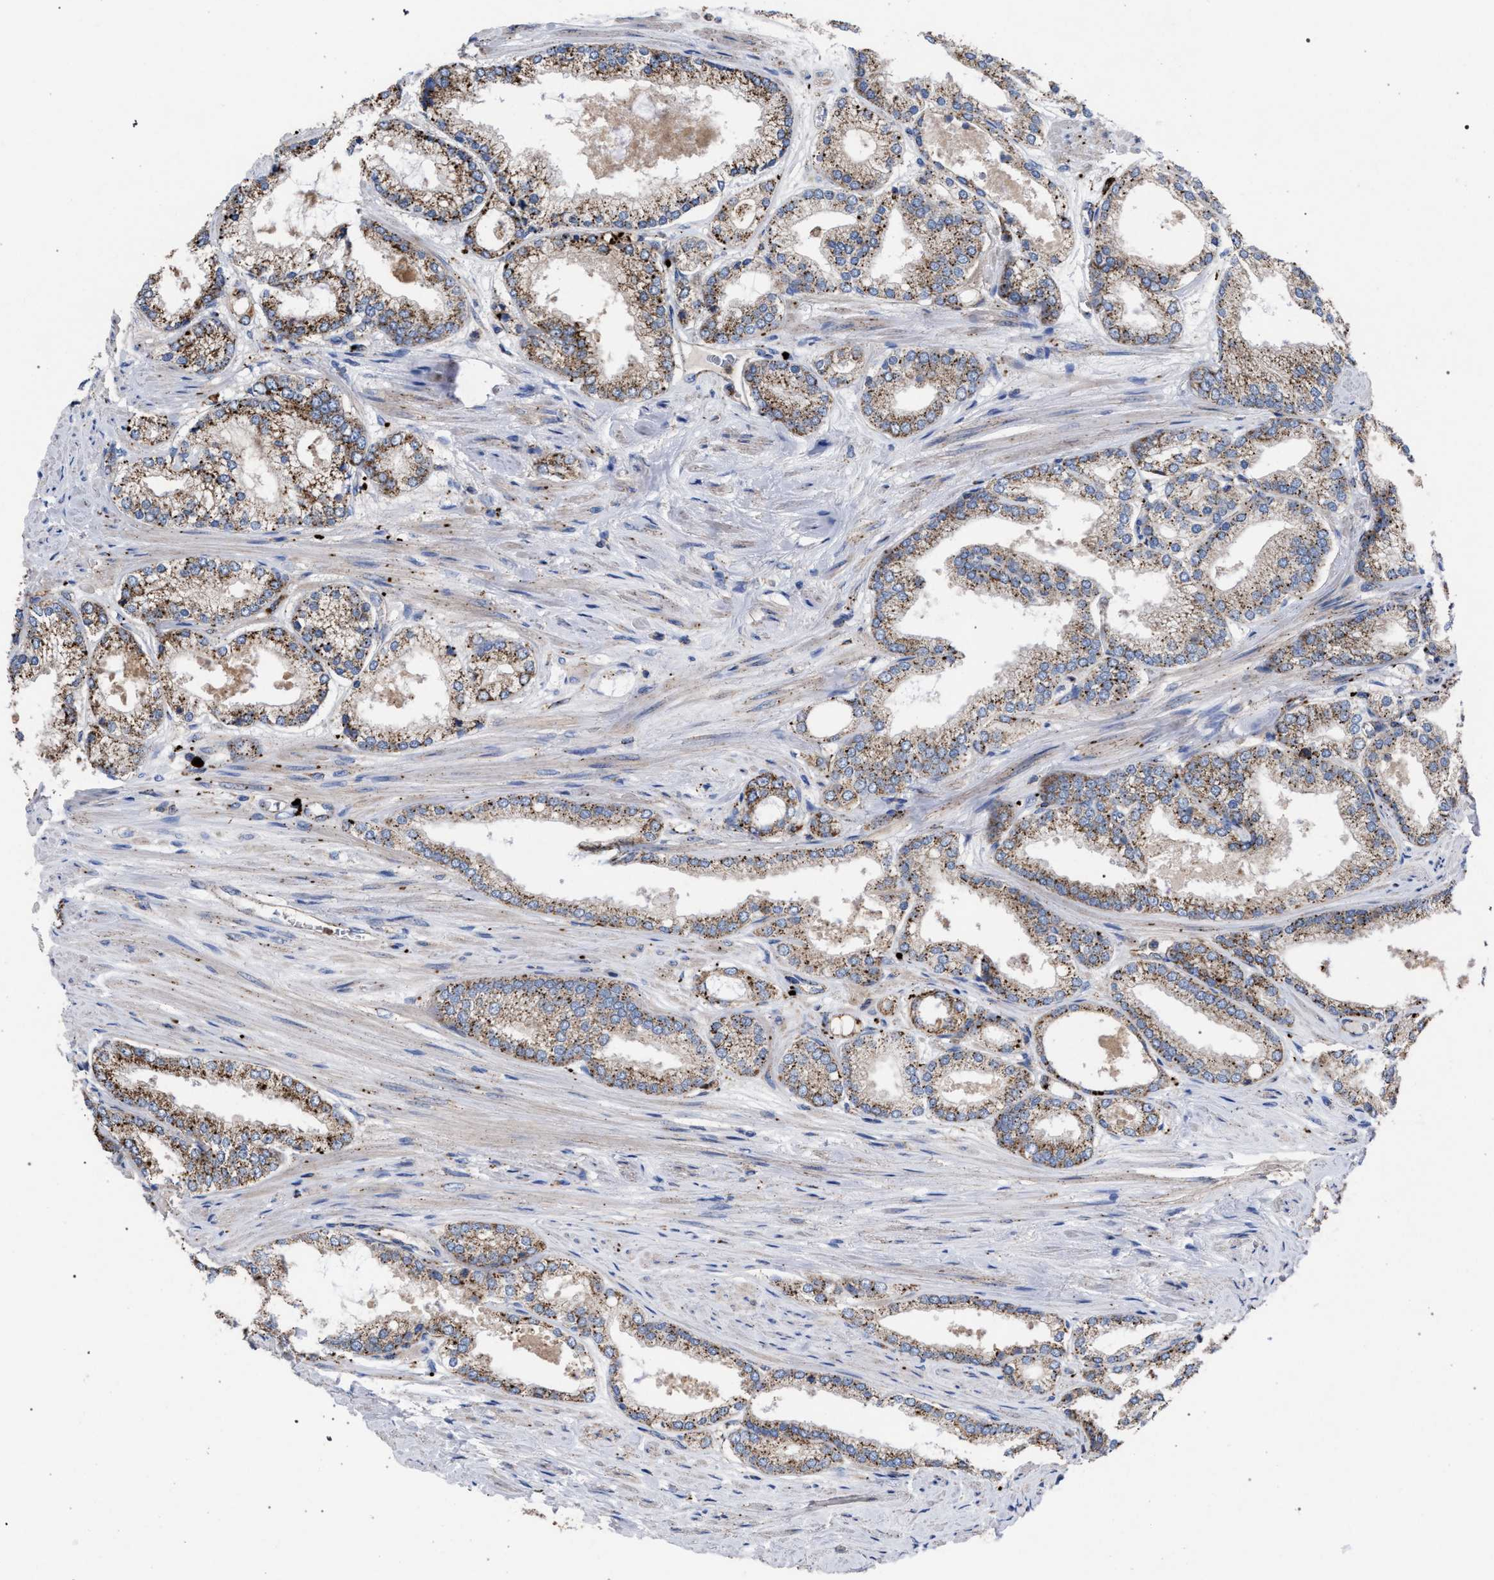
{"staining": {"intensity": "moderate", "quantity": ">75%", "location": "cytoplasmic/membranous"}, "tissue": "prostate cancer", "cell_type": "Tumor cells", "image_type": "cancer", "snomed": [{"axis": "morphology", "description": "Adenocarcinoma, High grade"}, {"axis": "topography", "description": "Prostate"}], "caption": "This image displays prostate cancer (high-grade adenocarcinoma) stained with immunohistochemistry to label a protein in brown. The cytoplasmic/membranous of tumor cells show moderate positivity for the protein. Nuclei are counter-stained blue.", "gene": "PPT1", "patient": {"sex": "male", "age": 61}}